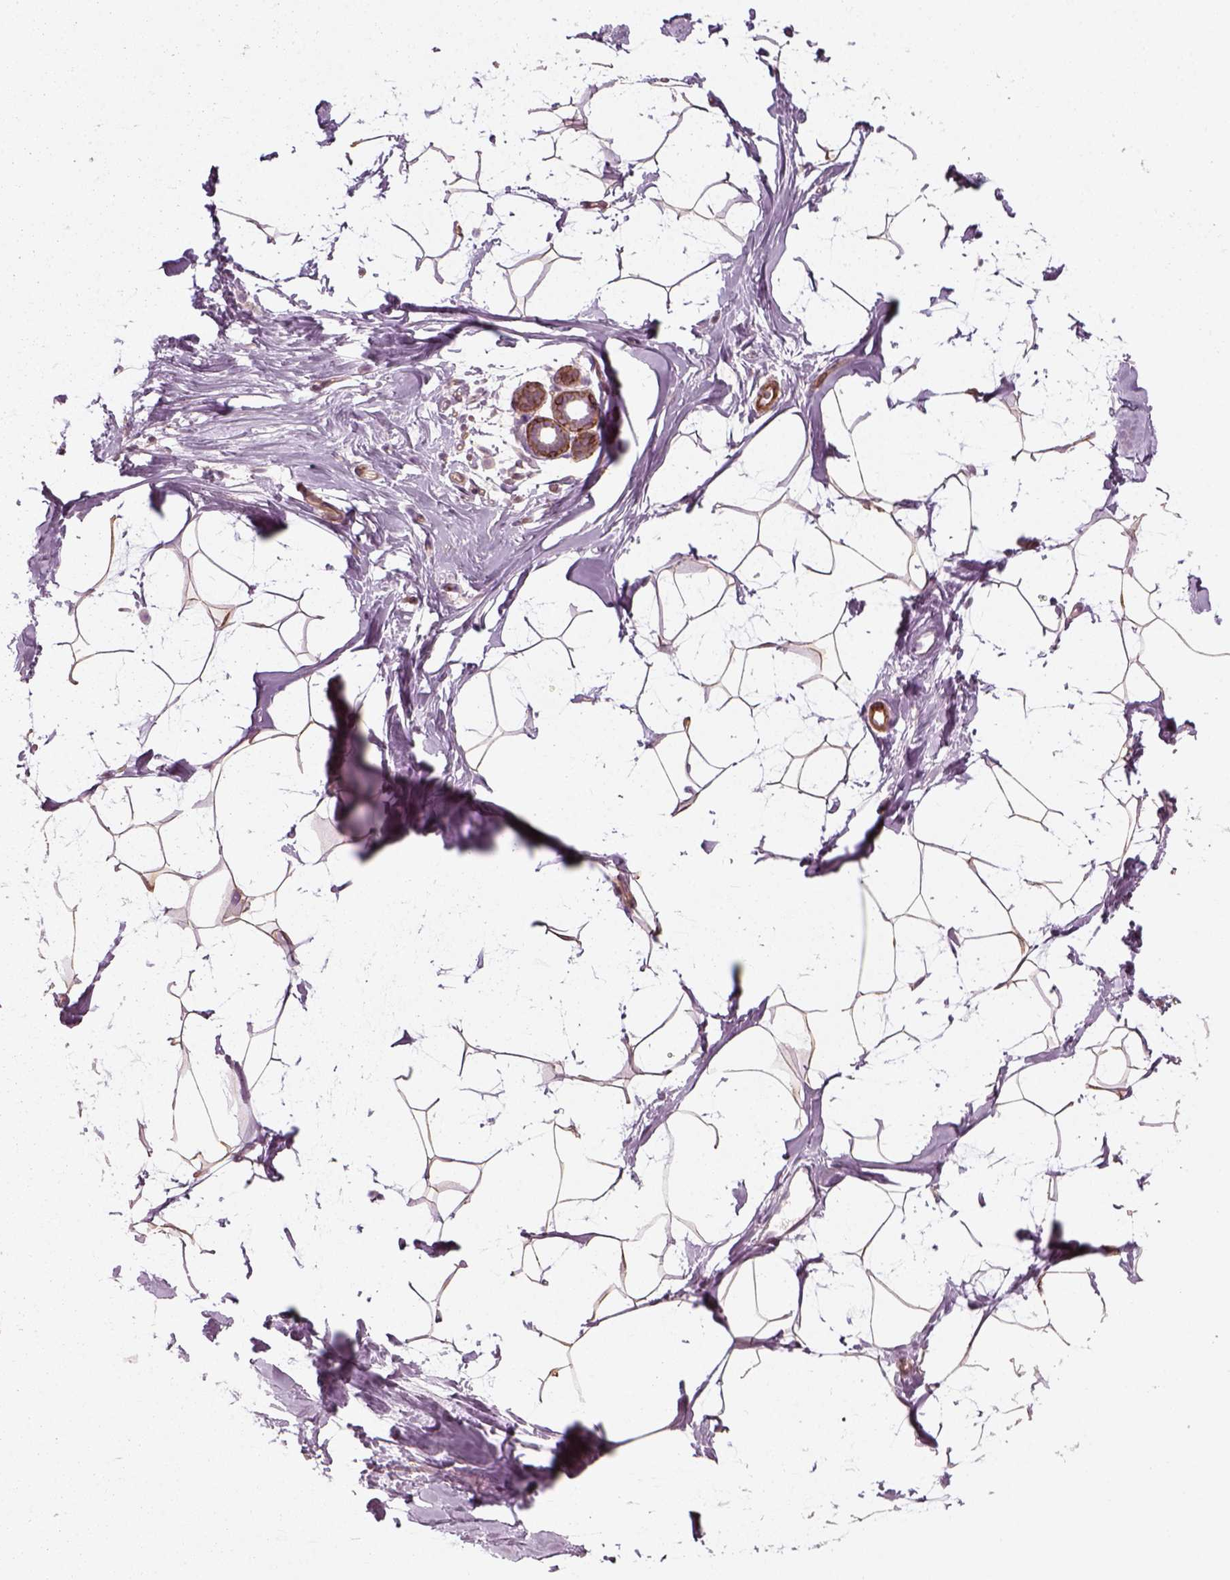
{"staining": {"intensity": "weak", "quantity": ">75%", "location": "cytoplasmic/membranous"}, "tissue": "breast", "cell_type": "Adipocytes", "image_type": "normal", "snomed": [{"axis": "morphology", "description": "Normal tissue, NOS"}, {"axis": "topography", "description": "Breast"}], "caption": "Immunohistochemistry staining of benign breast, which shows low levels of weak cytoplasmic/membranous expression in approximately >75% of adipocytes indicating weak cytoplasmic/membranous protein positivity. The staining was performed using DAB (brown) for protein detection and nuclei were counterstained in hematoxylin (blue).", "gene": "NPTN", "patient": {"sex": "female", "age": 32}}